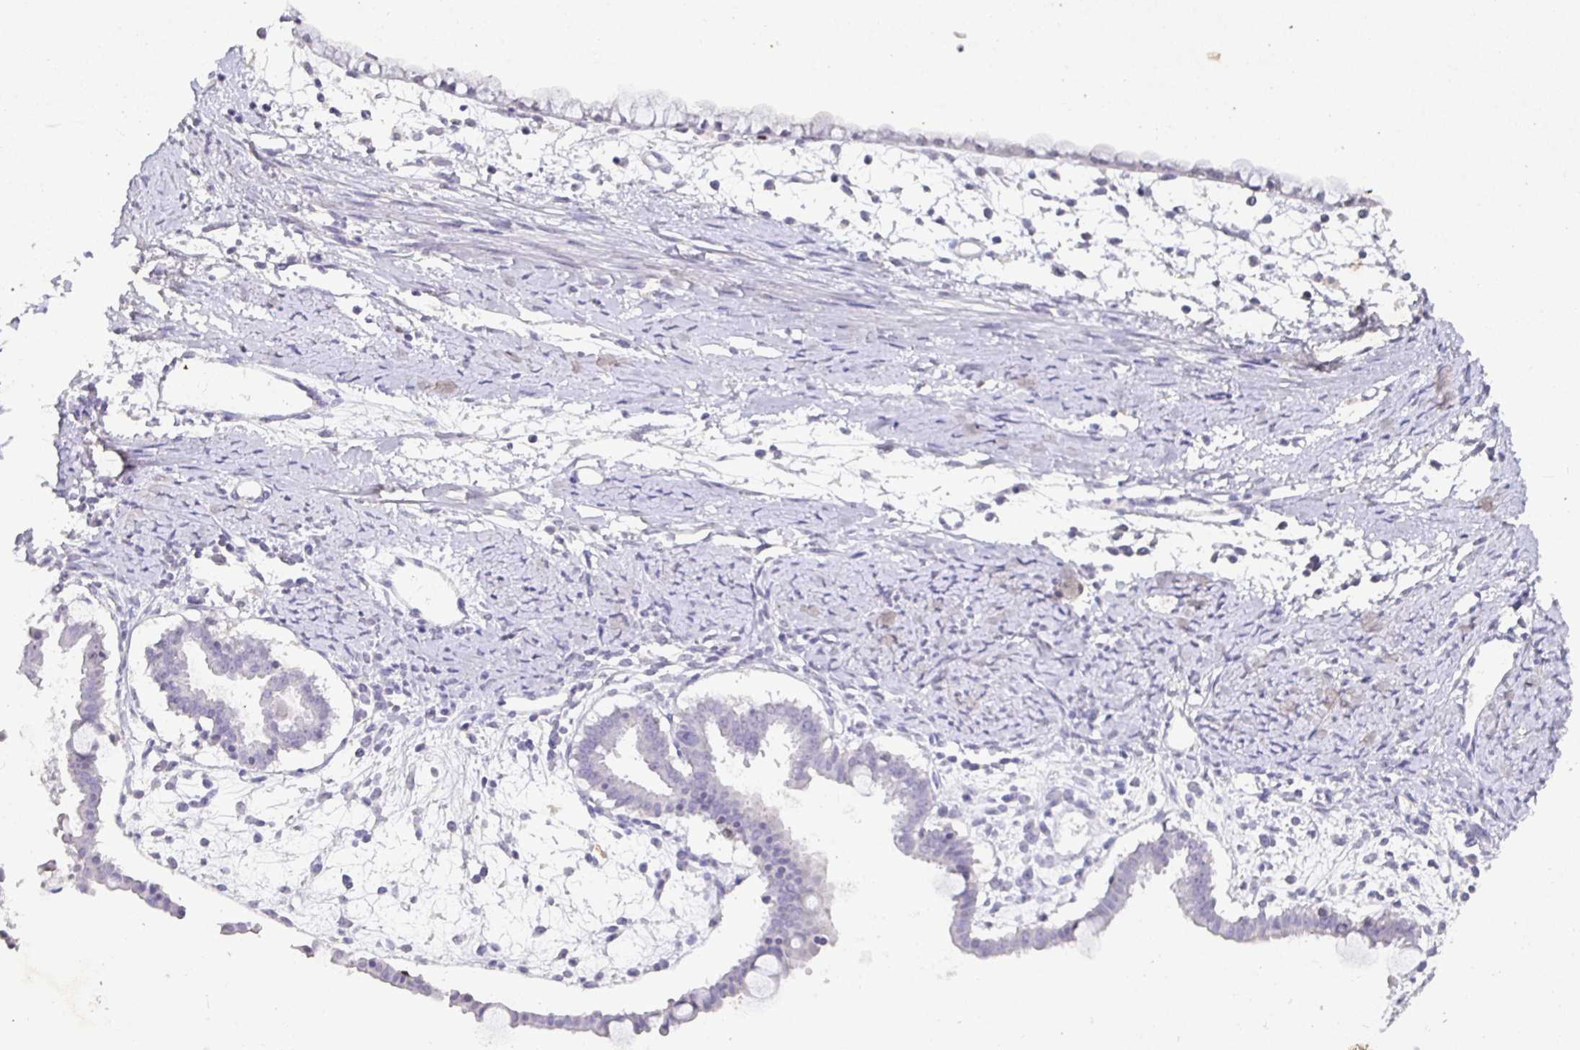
{"staining": {"intensity": "negative", "quantity": "none", "location": "none"}, "tissue": "ovarian cancer", "cell_type": "Tumor cells", "image_type": "cancer", "snomed": [{"axis": "morphology", "description": "Cystadenocarcinoma, mucinous, NOS"}, {"axis": "topography", "description": "Ovary"}], "caption": "Tumor cells show no significant protein positivity in ovarian mucinous cystadenocarcinoma.", "gene": "SATB1", "patient": {"sex": "female", "age": 61}}